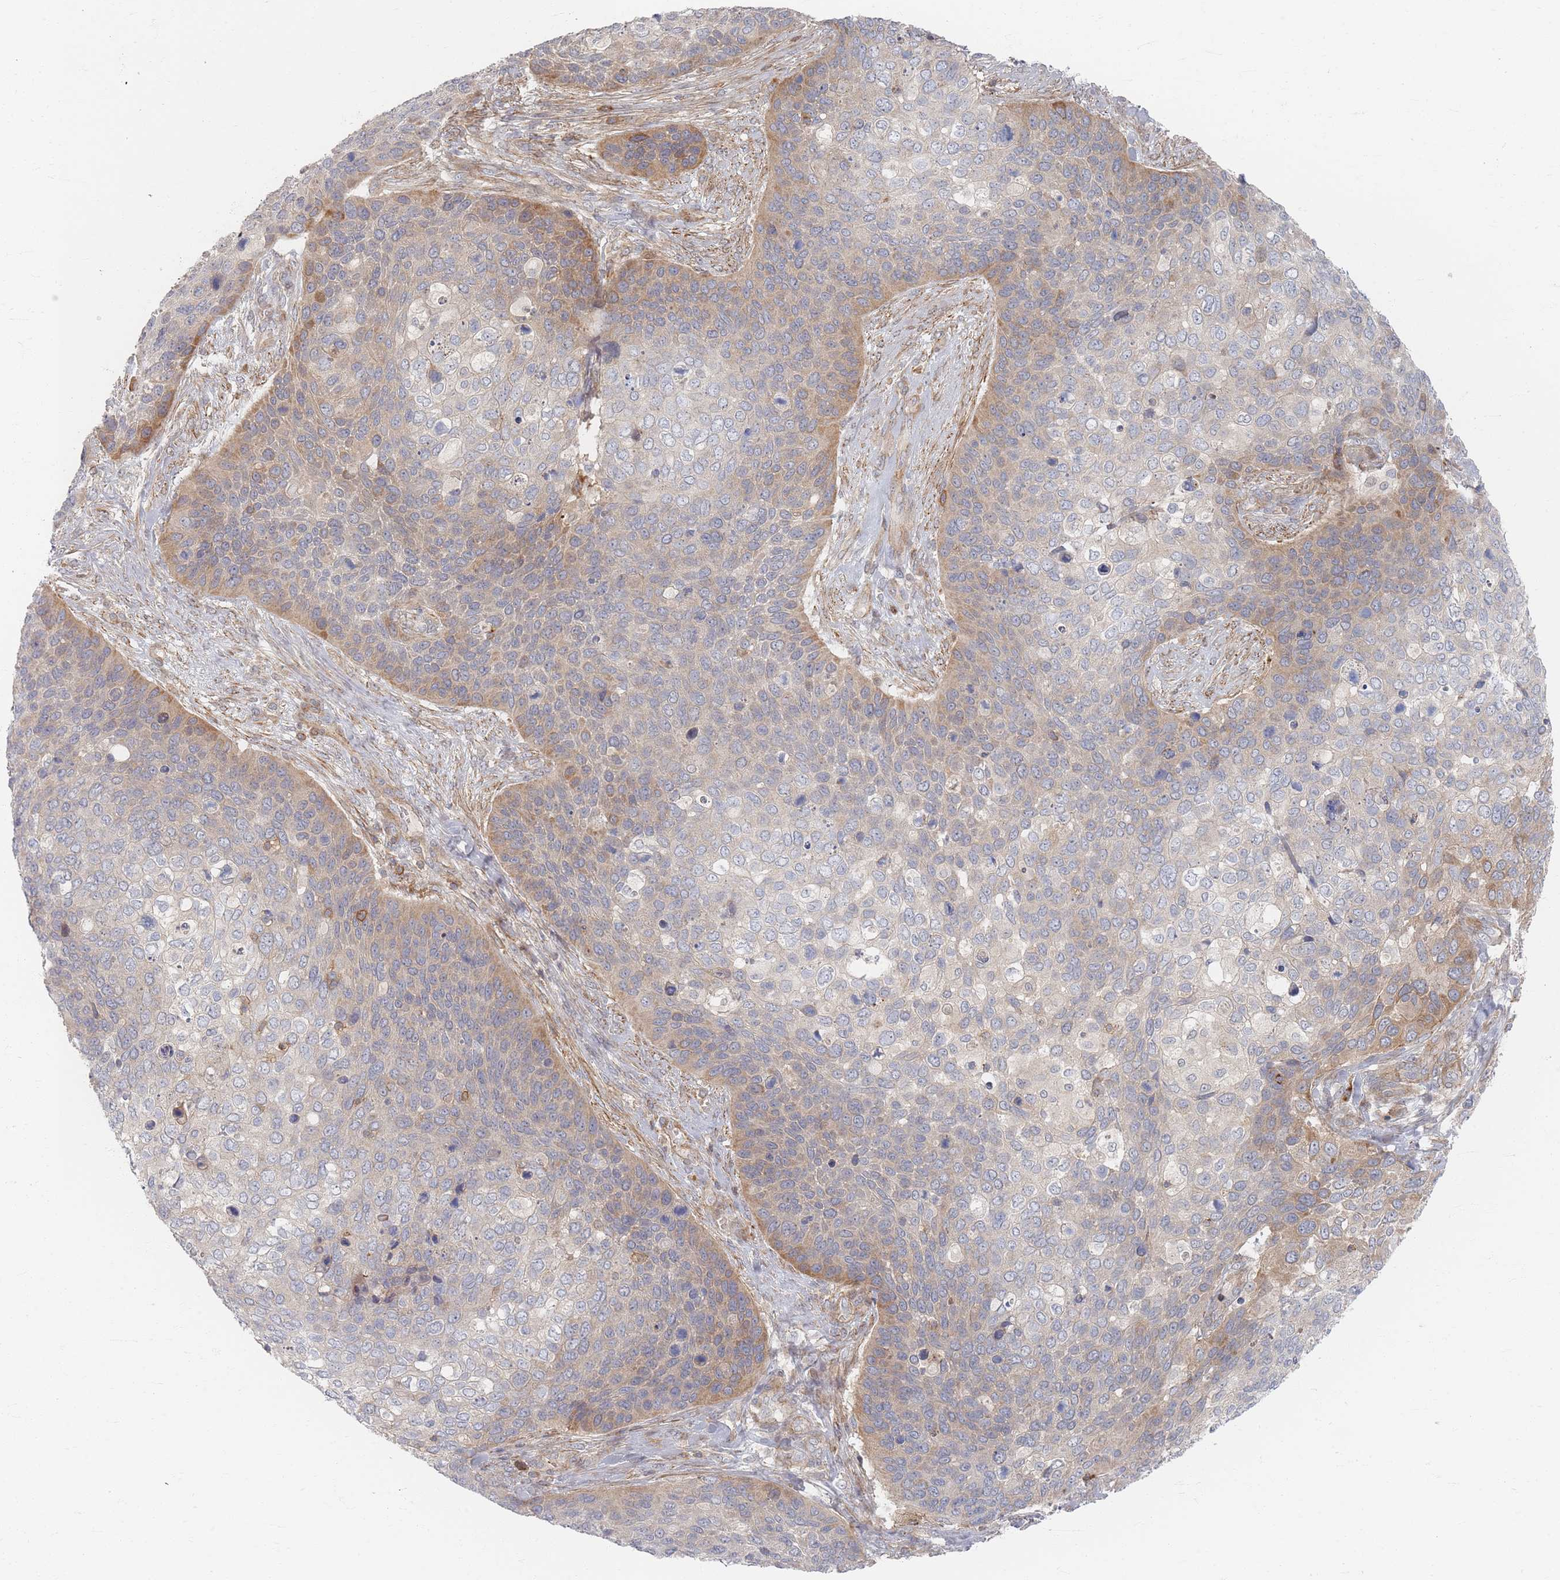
{"staining": {"intensity": "moderate", "quantity": "<25%", "location": "cytoplasmic/membranous"}, "tissue": "skin cancer", "cell_type": "Tumor cells", "image_type": "cancer", "snomed": [{"axis": "morphology", "description": "Basal cell carcinoma"}, {"axis": "topography", "description": "Skin"}], "caption": "Basal cell carcinoma (skin) stained with a protein marker exhibits moderate staining in tumor cells.", "gene": "ZNF852", "patient": {"sex": "female", "age": 74}}